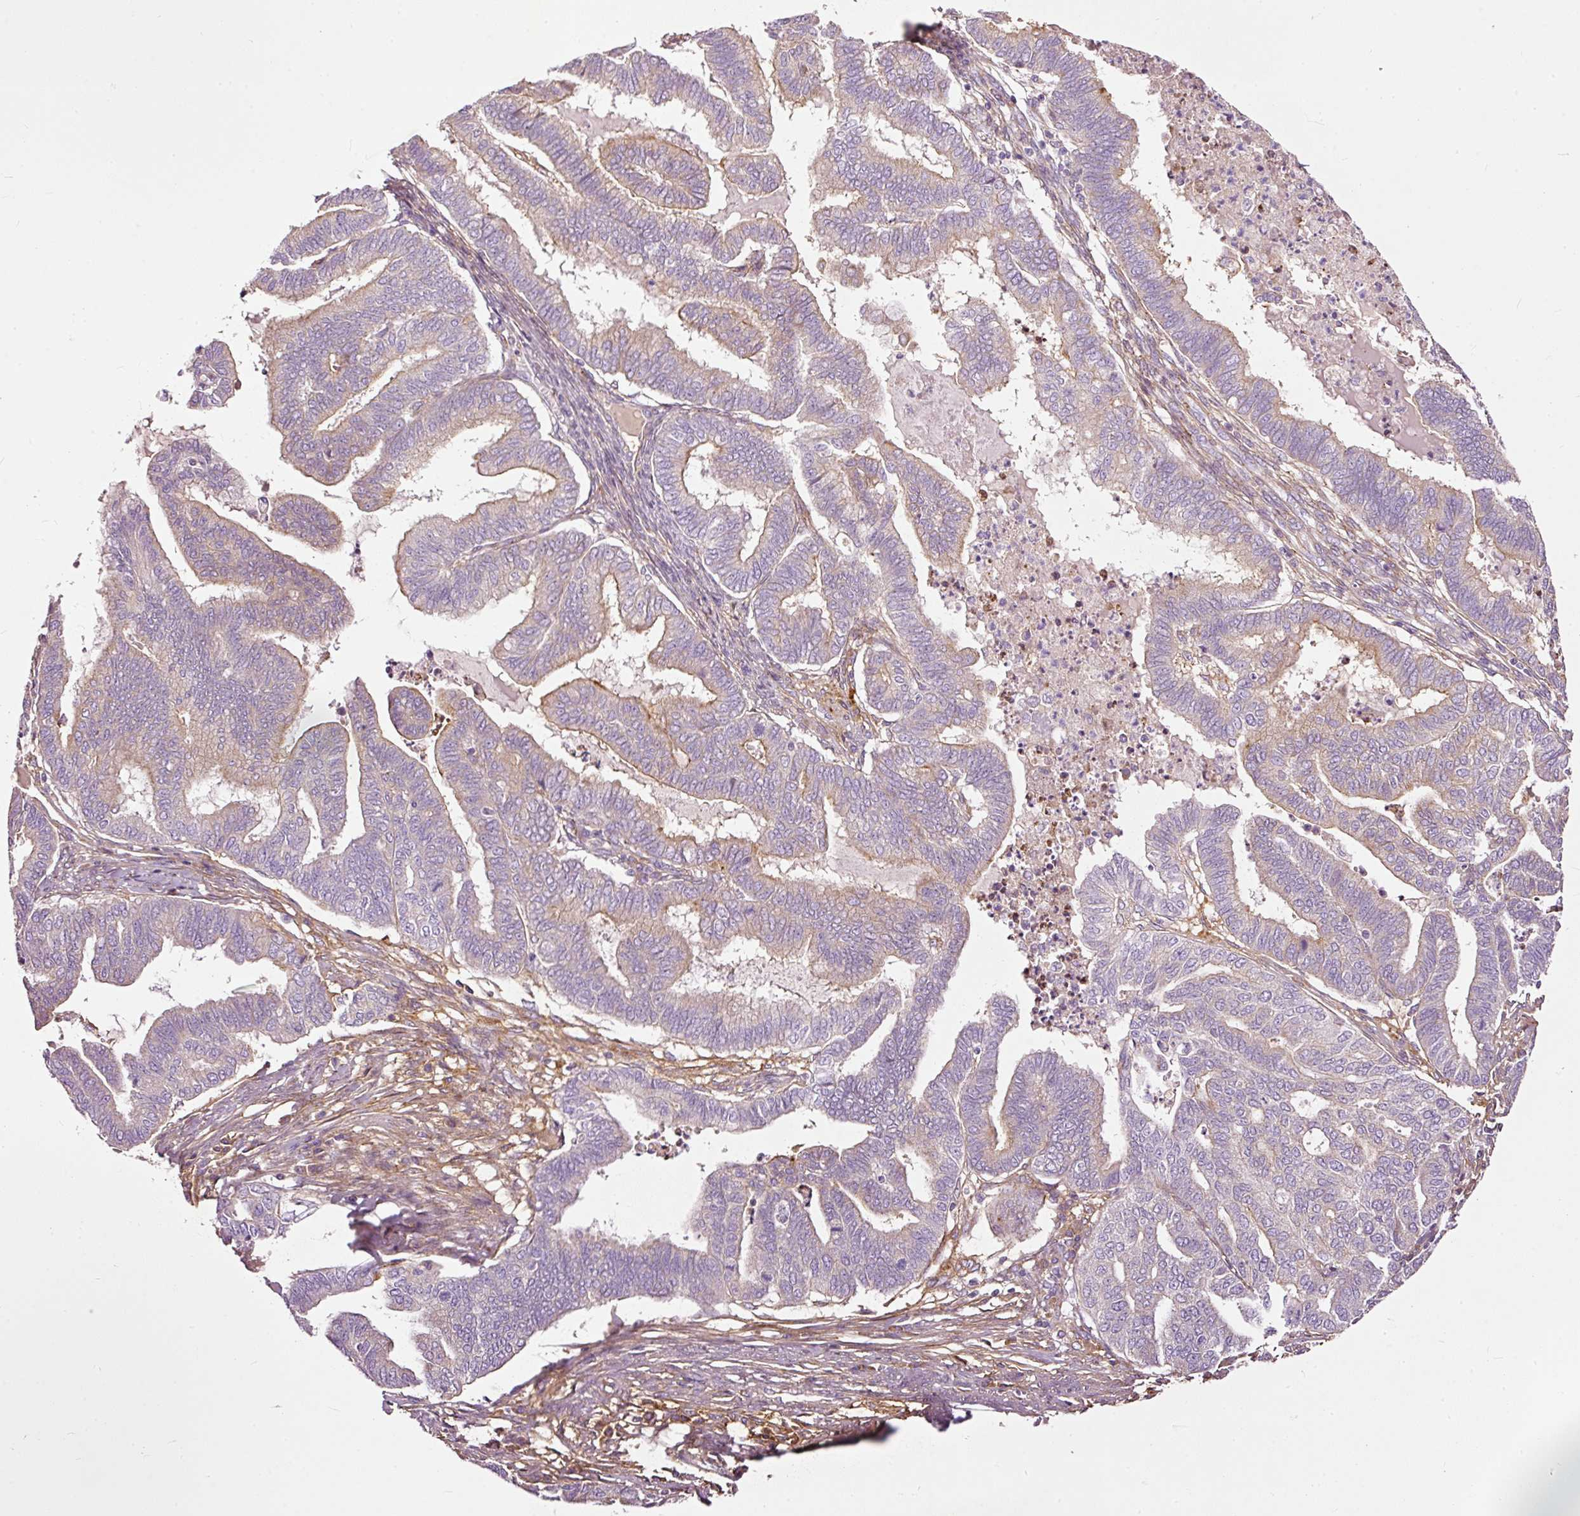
{"staining": {"intensity": "weak", "quantity": "<25%", "location": "cytoplasmic/membranous"}, "tissue": "endometrial cancer", "cell_type": "Tumor cells", "image_type": "cancer", "snomed": [{"axis": "morphology", "description": "Adenocarcinoma, NOS"}, {"axis": "topography", "description": "Endometrium"}], "caption": "A histopathology image of human endometrial cancer is negative for staining in tumor cells. Nuclei are stained in blue.", "gene": "PAQR9", "patient": {"sex": "female", "age": 79}}